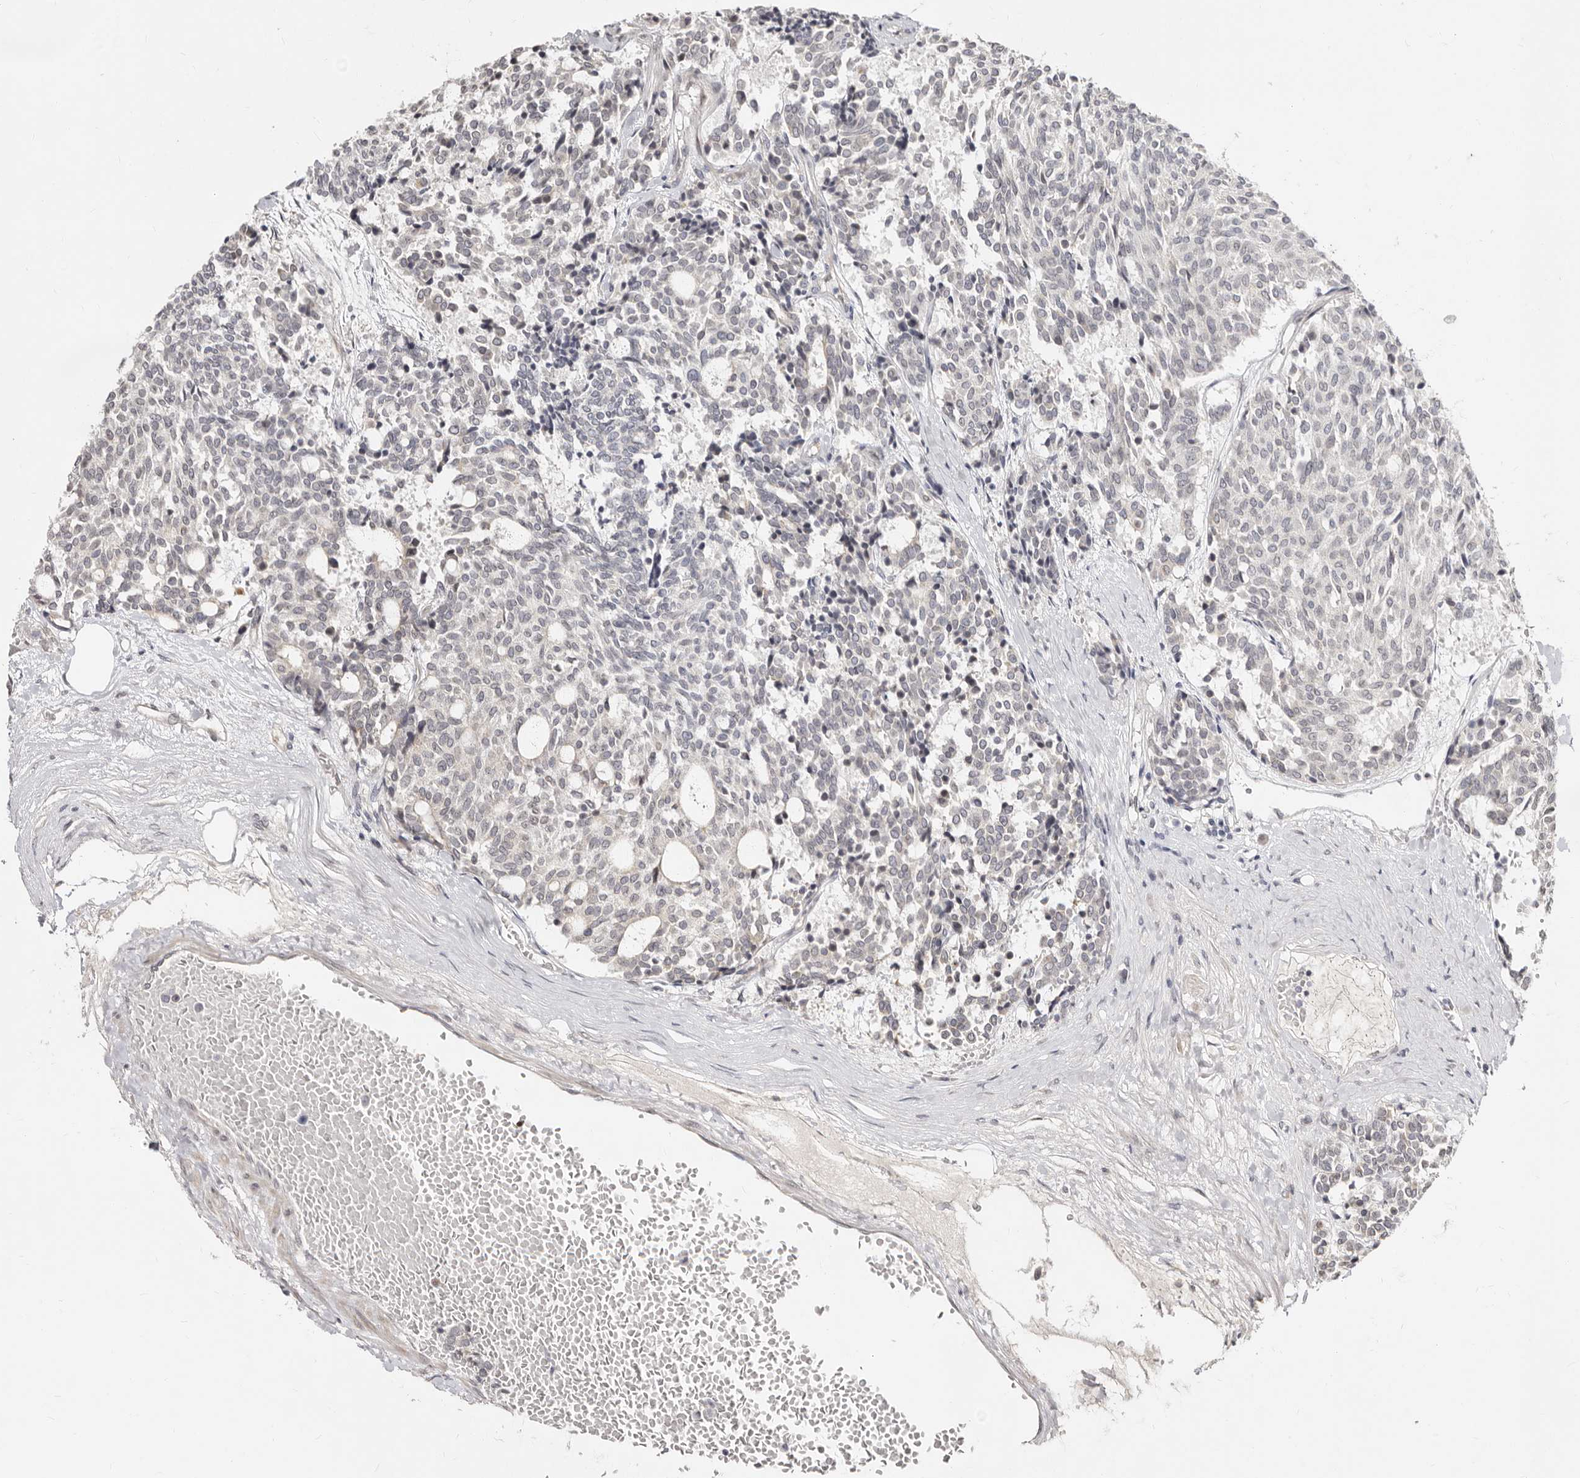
{"staining": {"intensity": "negative", "quantity": "none", "location": "none"}, "tissue": "carcinoid", "cell_type": "Tumor cells", "image_type": "cancer", "snomed": [{"axis": "morphology", "description": "Carcinoid, malignant, NOS"}, {"axis": "topography", "description": "Pancreas"}], "caption": "High power microscopy image of an immunohistochemistry (IHC) photomicrograph of carcinoid, revealing no significant staining in tumor cells. (Immunohistochemistry (ihc), brightfield microscopy, high magnification).", "gene": "LCORL", "patient": {"sex": "female", "age": 54}}